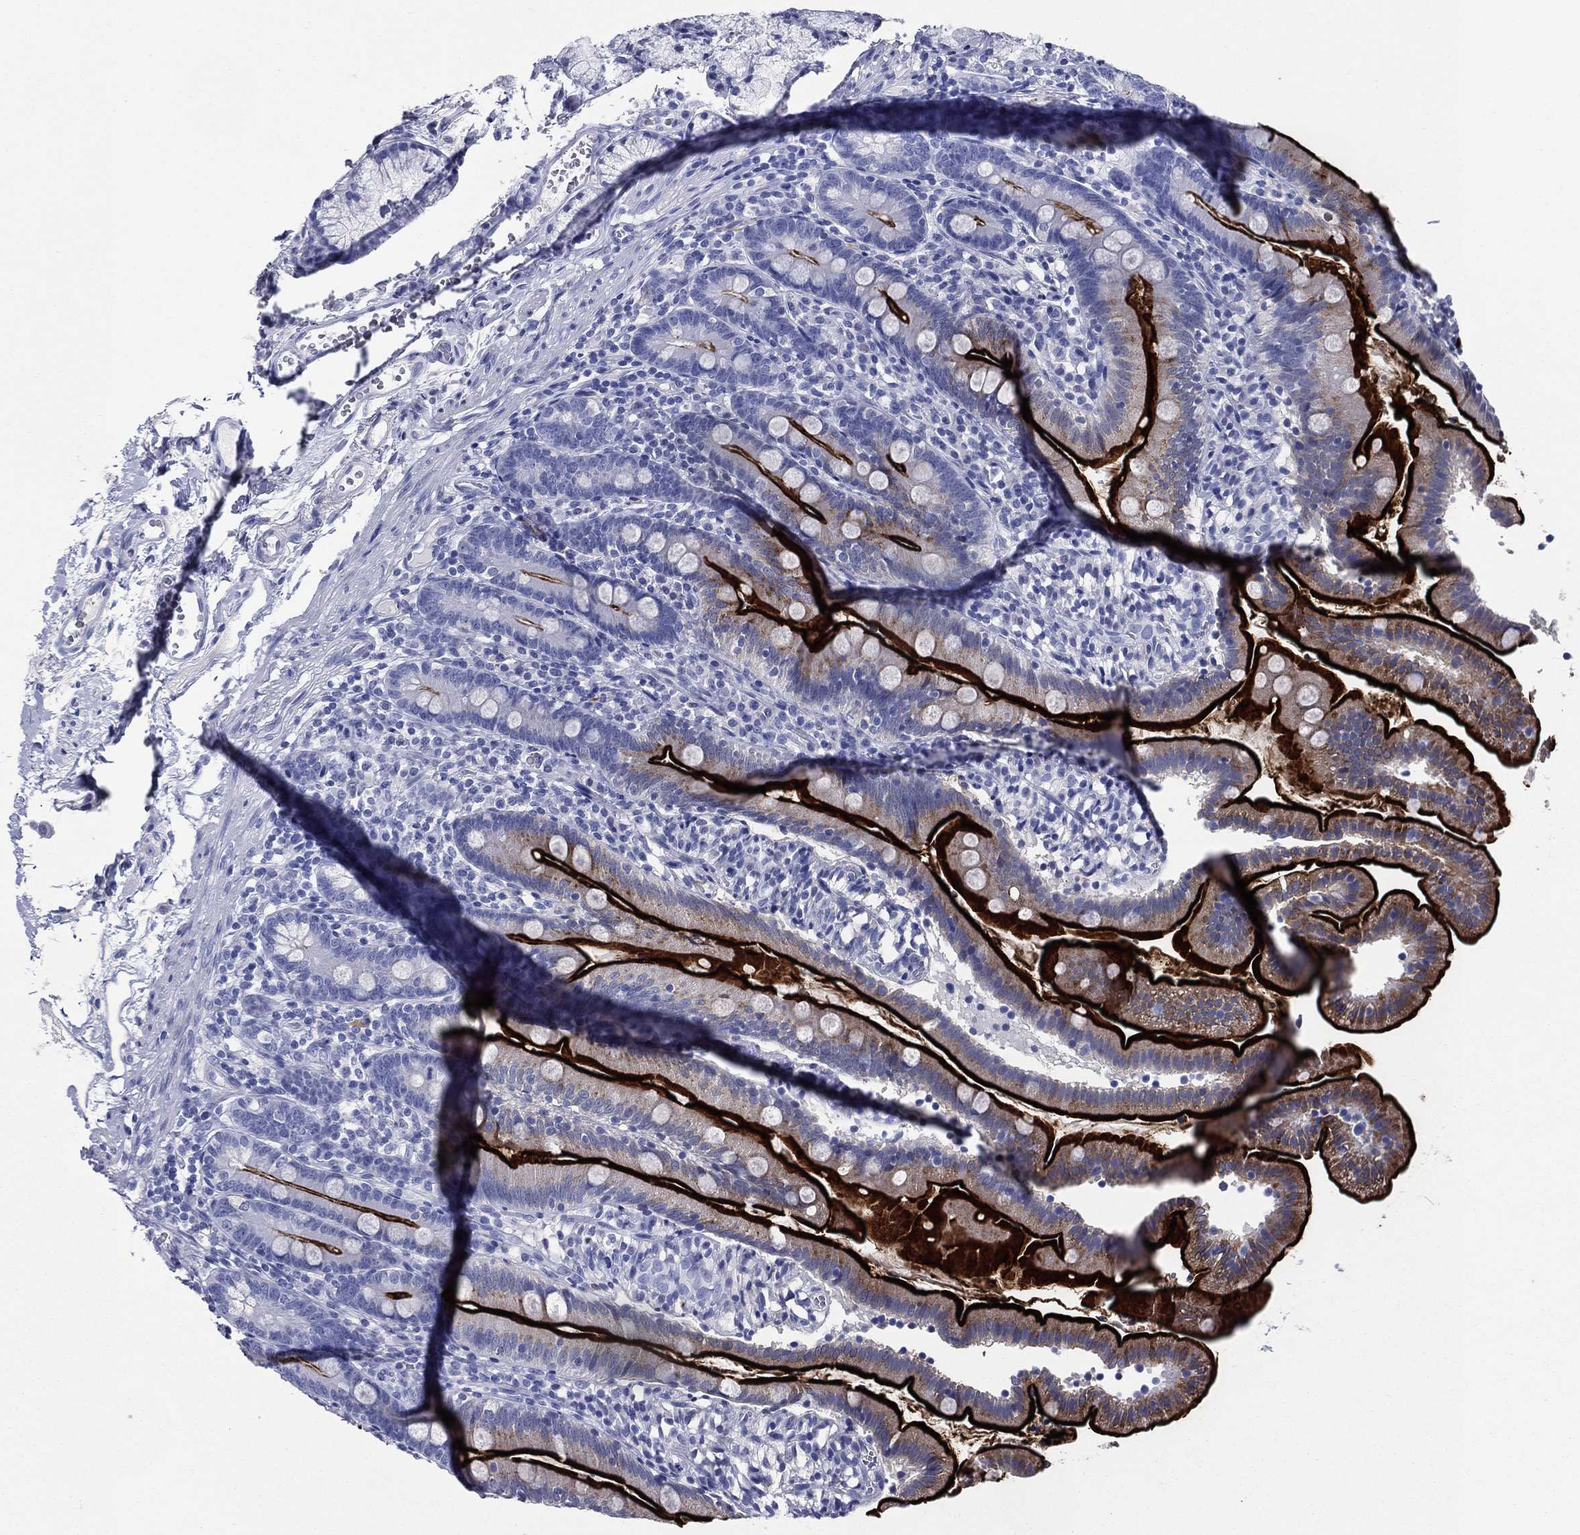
{"staining": {"intensity": "strong", "quantity": "25%-75%", "location": "cytoplasmic/membranous"}, "tissue": "duodenum", "cell_type": "Glandular cells", "image_type": "normal", "snomed": [{"axis": "morphology", "description": "Normal tissue, NOS"}, {"axis": "topography", "description": "Duodenum"}], "caption": "A micrograph of duodenum stained for a protein displays strong cytoplasmic/membranous brown staining in glandular cells. (IHC, brightfield microscopy, high magnification).", "gene": "ACE2", "patient": {"sex": "female", "age": 67}}